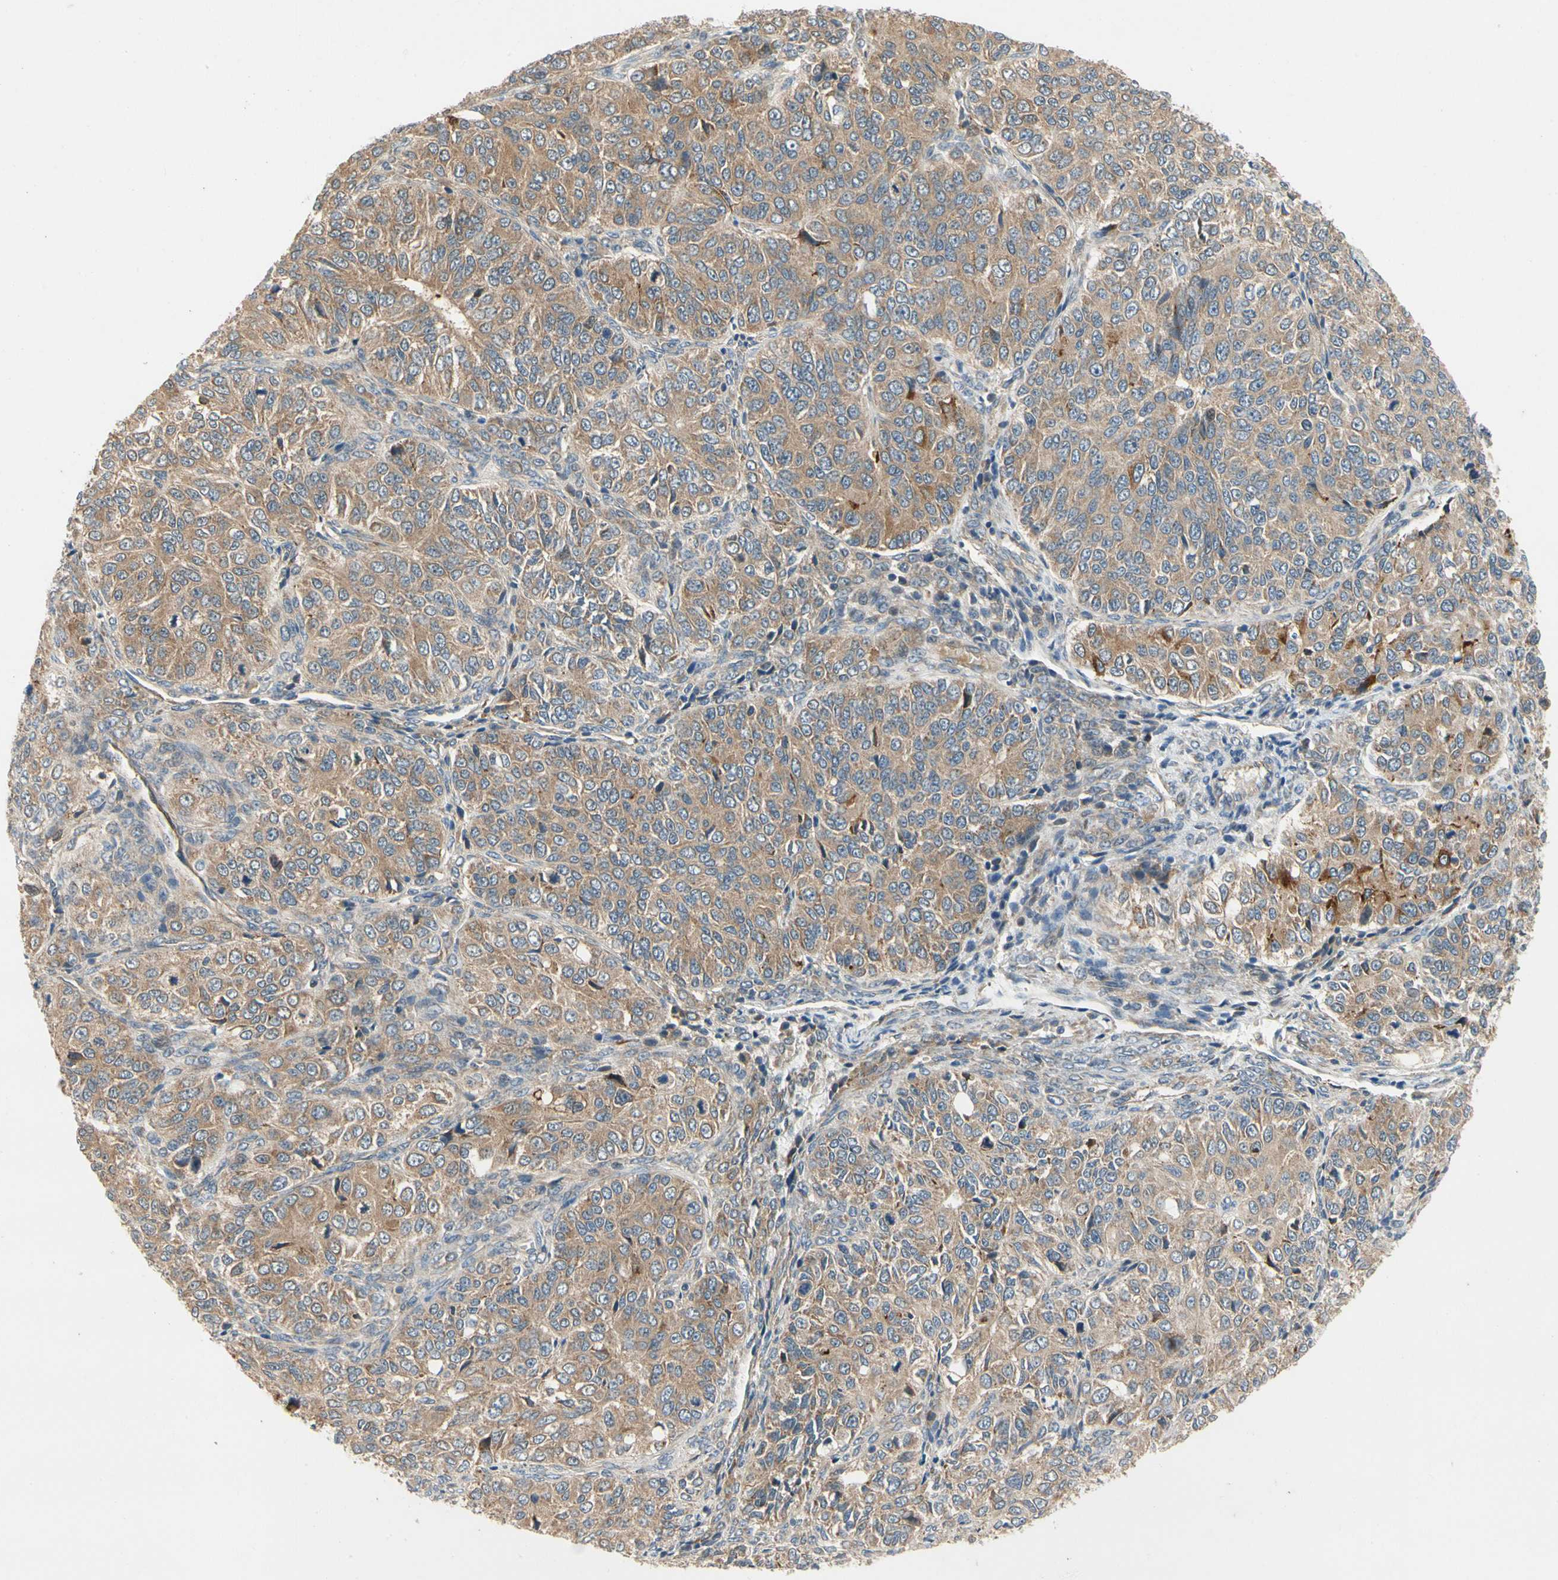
{"staining": {"intensity": "moderate", "quantity": ">75%", "location": "cytoplasmic/membranous"}, "tissue": "ovarian cancer", "cell_type": "Tumor cells", "image_type": "cancer", "snomed": [{"axis": "morphology", "description": "Carcinoma, endometroid"}, {"axis": "topography", "description": "Ovary"}], "caption": "This photomicrograph demonstrates immunohistochemistry (IHC) staining of ovarian cancer, with medium moderate cytoplasmic/membranous positivity in about >75% of tumor cells.", "gene": "TDRP", "patient": {"sex": "female", "age": 51}}